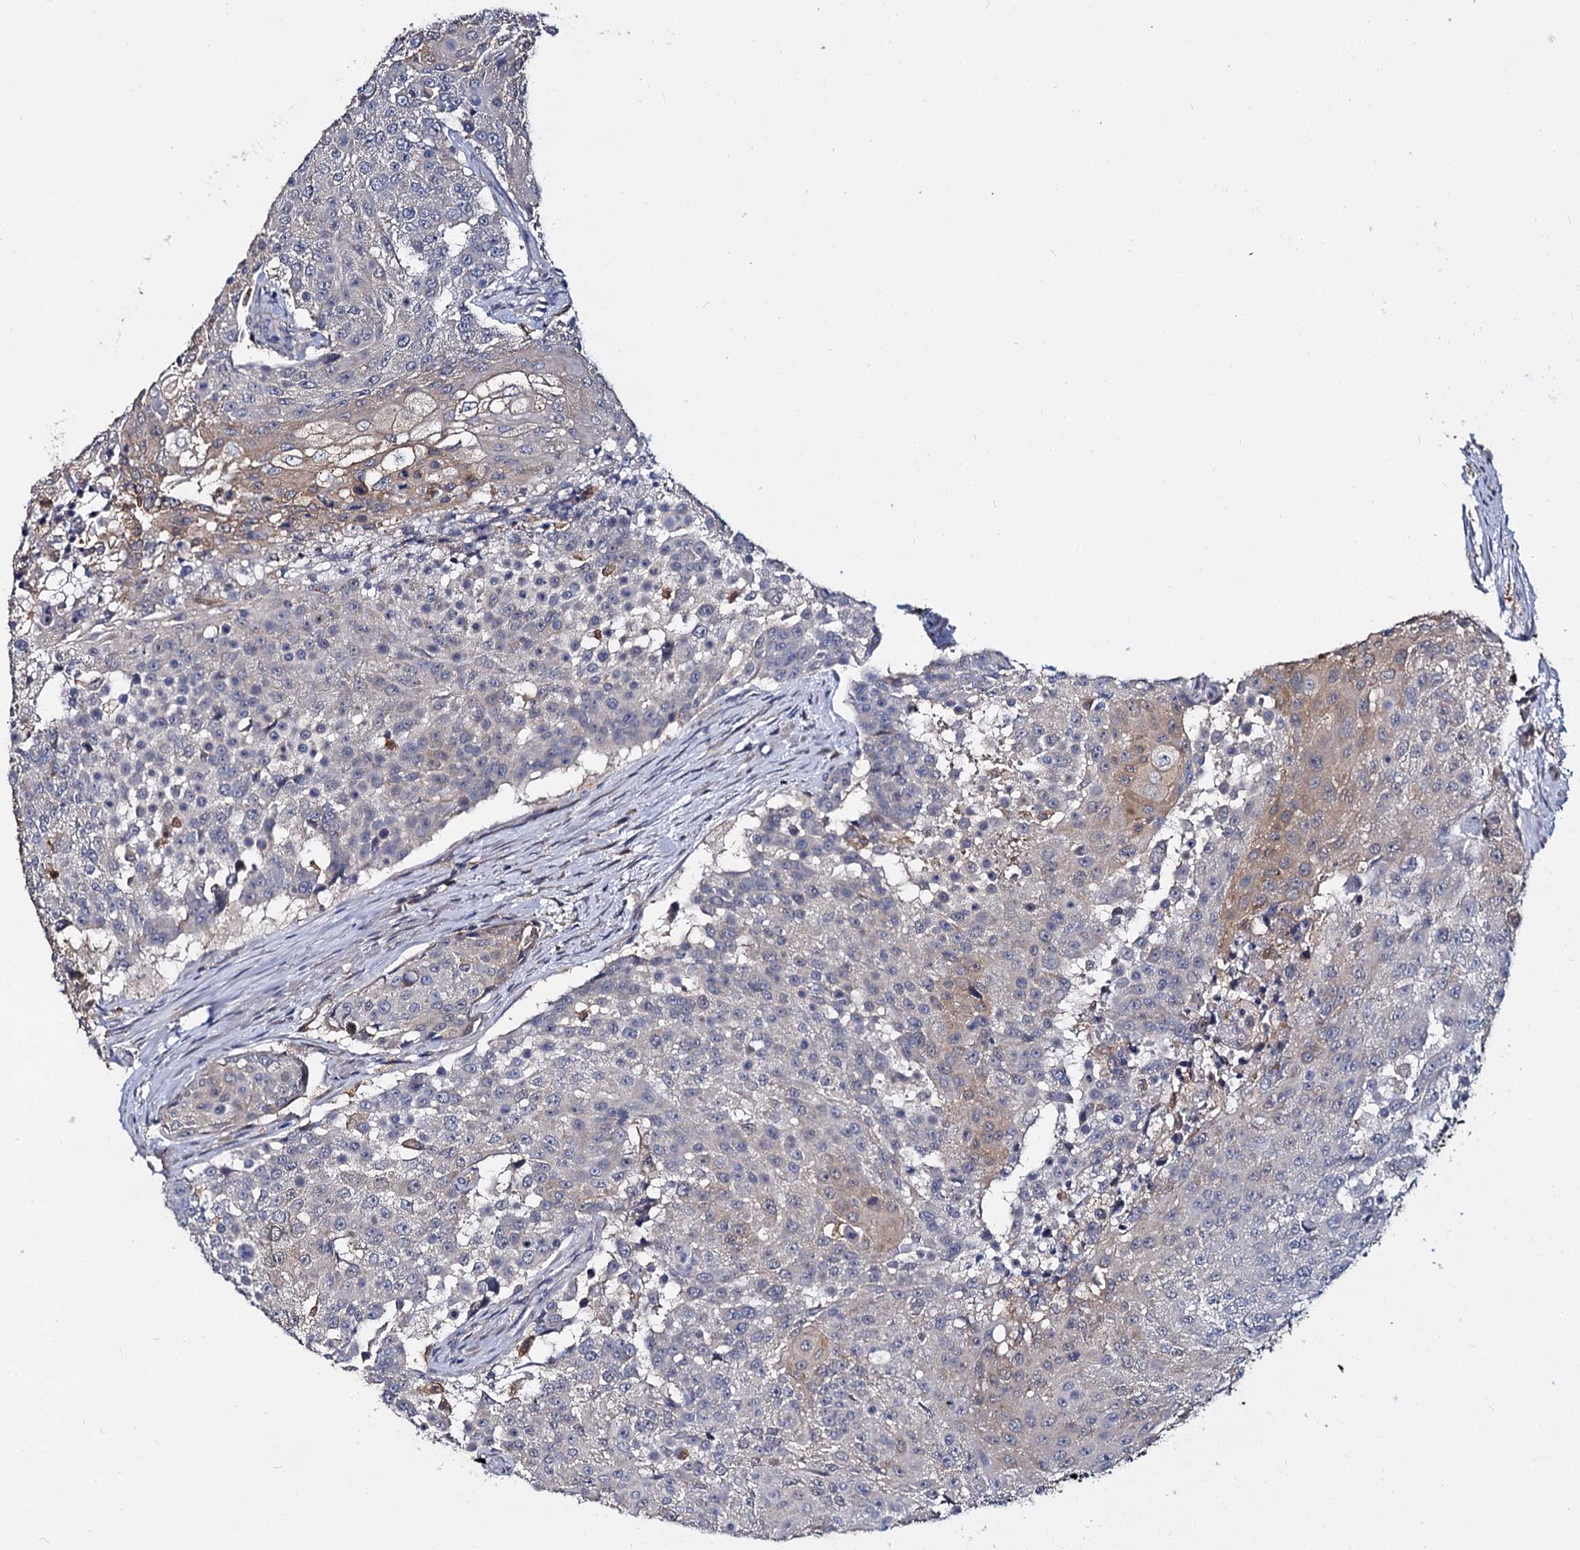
{"staining": {"intensity": "weak", "quantity": "<25%", "location": "cytoplasmic/membranous"}, "tissue": "urothelial cancer", "cell_type": "Tumor cells", "image_type": "cancer", "snomed": [{"axis": "morphology", "description": "Urothelial carcinoma, High grade"}, {"axis": "topography", "description": "Urinary bladder"}], "caption": "There is no significant positivity in tumor cells of urothelial cancer. The staining was performed using DAB (3,3'-diaminobenzidine) to visualize the protein expression in brown, while the nuclei were stained in blue with hematoxylin (Magnification: 20x).", "gene": "ANKRD13A", "patient": {"sex": "female", "age": 63}}